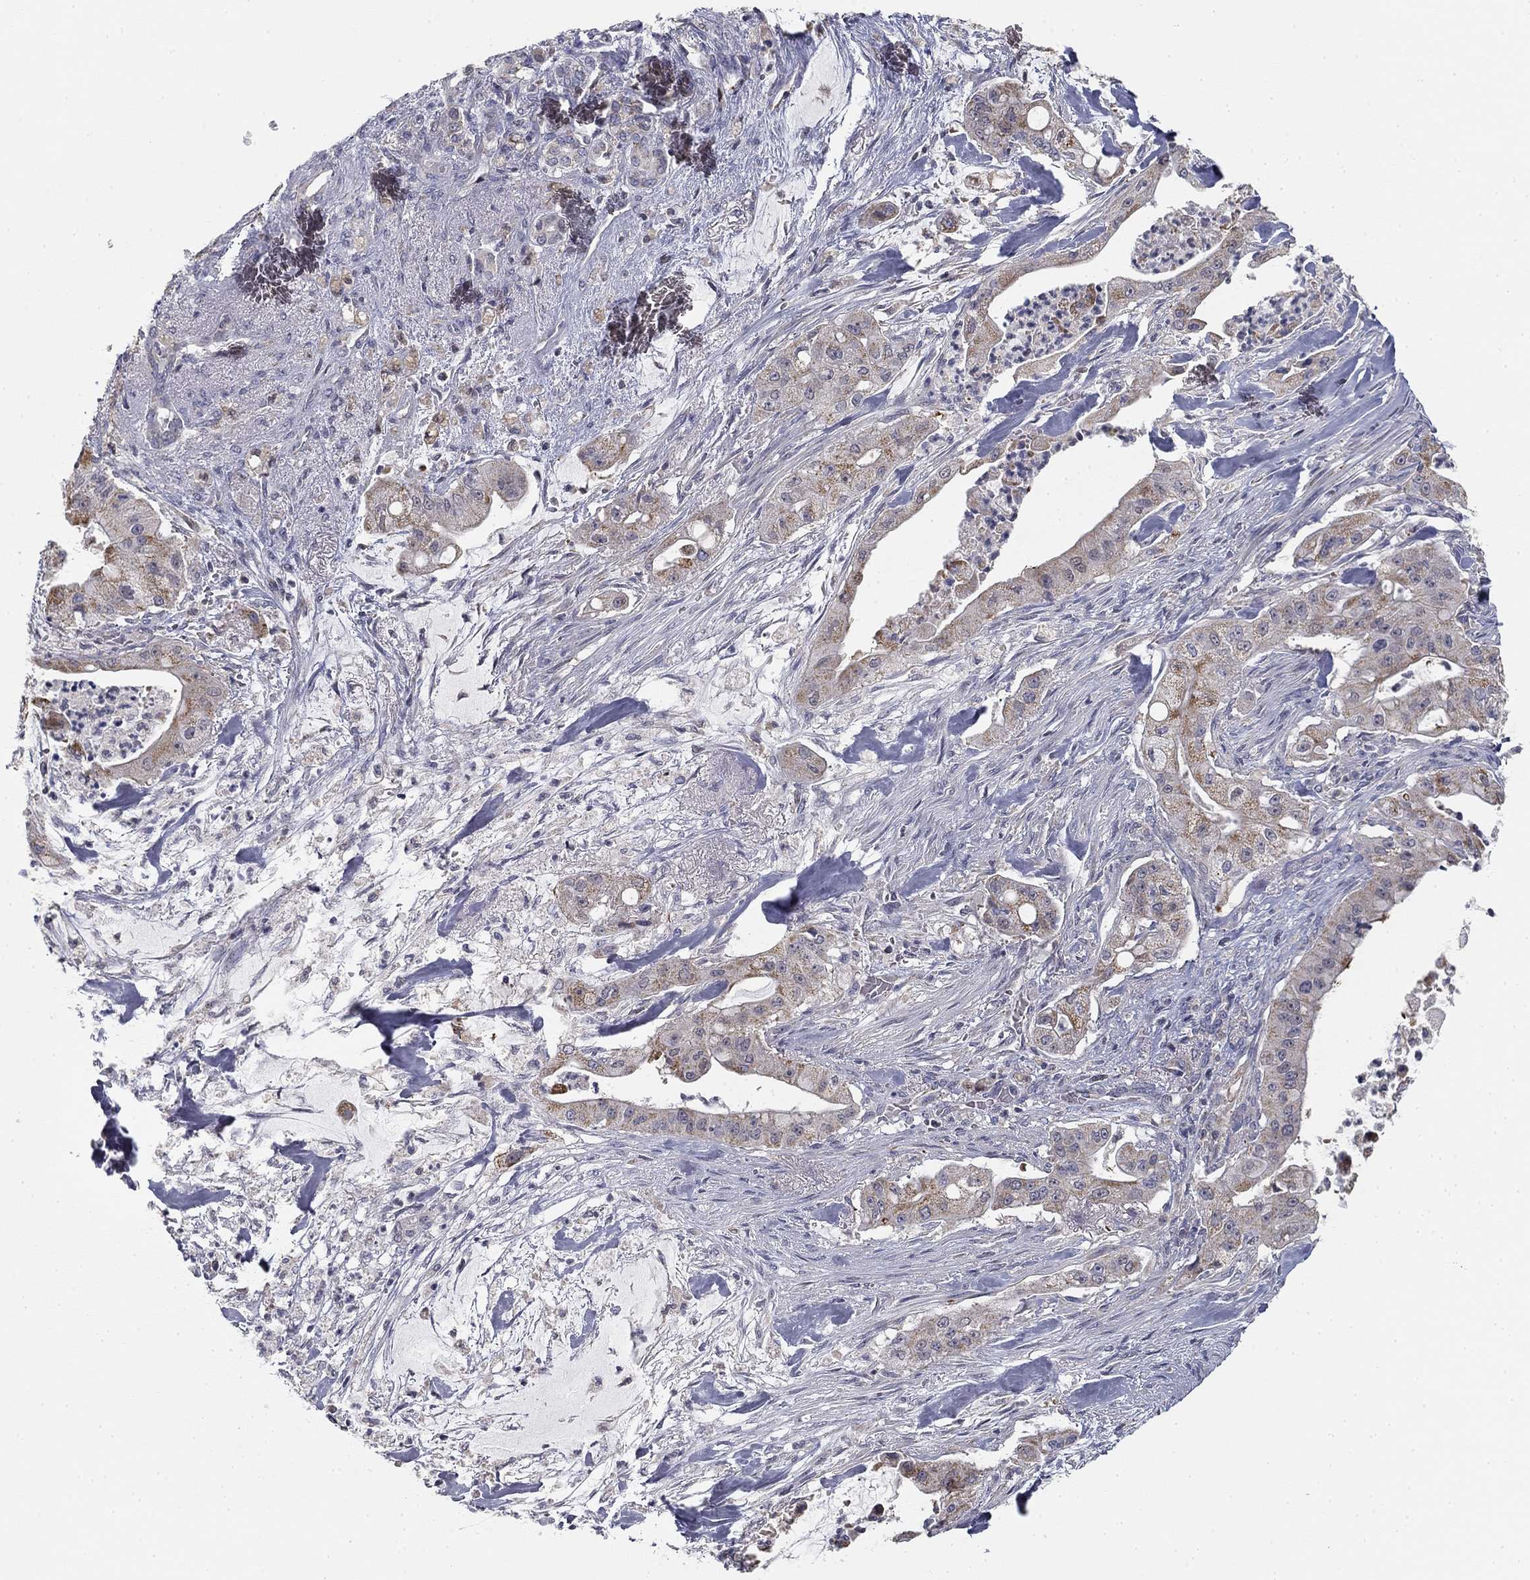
{"staining": {"intensity": "moderate", "quantity": "25%-75%", "location": "cytoplasmic/membranous"}, "tissue": "pancreatic cancer", "cell_type": "Tumor cells", "image_type": "cancer", "snomed": [{"axis": "morphology", "description": "Normal tissue, NOS"}, {"axis": "morphology", "description": "Inflammation, NOS"}, {"axis": "morphology", "description": "Adenocarcinoma, NOS"}, {"axis": "topography", "description": "Pancreas"}], "caption": "Tumor cells show medium levels of moderate cytoplasmic/membranous staining in approximately 25%-75% of cells in human pancreatic adenocarcinoma. Nuclei are stained in blue.", "gene": "SLC2A9", "patient": {"sex": "male", "age": 57}}